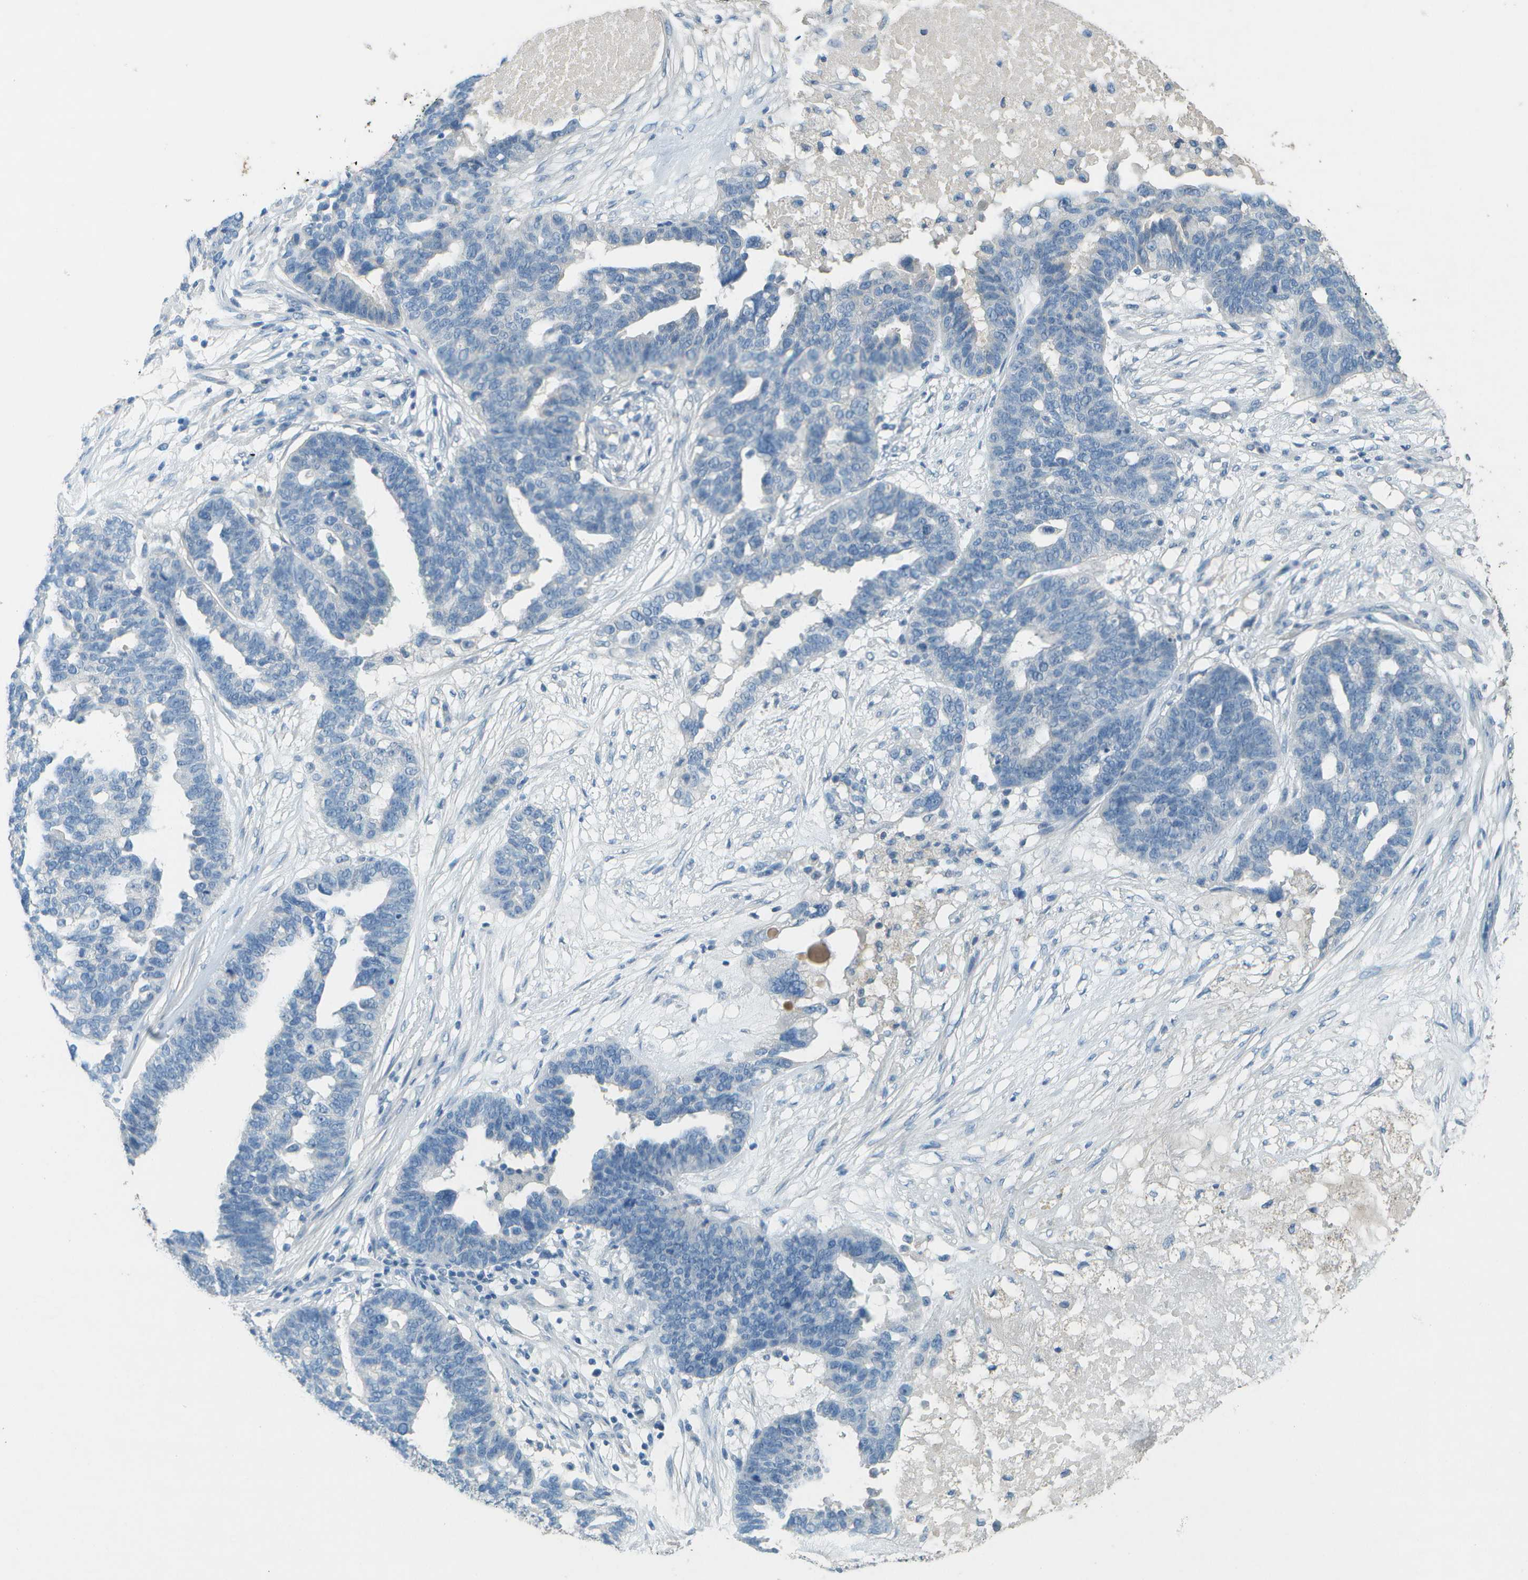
{"staining": {"intensity": "negative", "quantity": "none", "location": "none"}, "tissue": "ovarian cancer", "cell_type": "Tumor cells", "image_type": "cancer", "snomed": [{"axis": "morphology", "description": "Cystadenocarcinoma, serous, NOS"}, {"axis": "topography", "description": "Ovary"}], "caption": "Tumor cells show no significant protein positivity in ovarian cancer (serous cystadenocarcinoma).", "gene": "LGI2", "patient": {"sex": "female", "age": 59}}